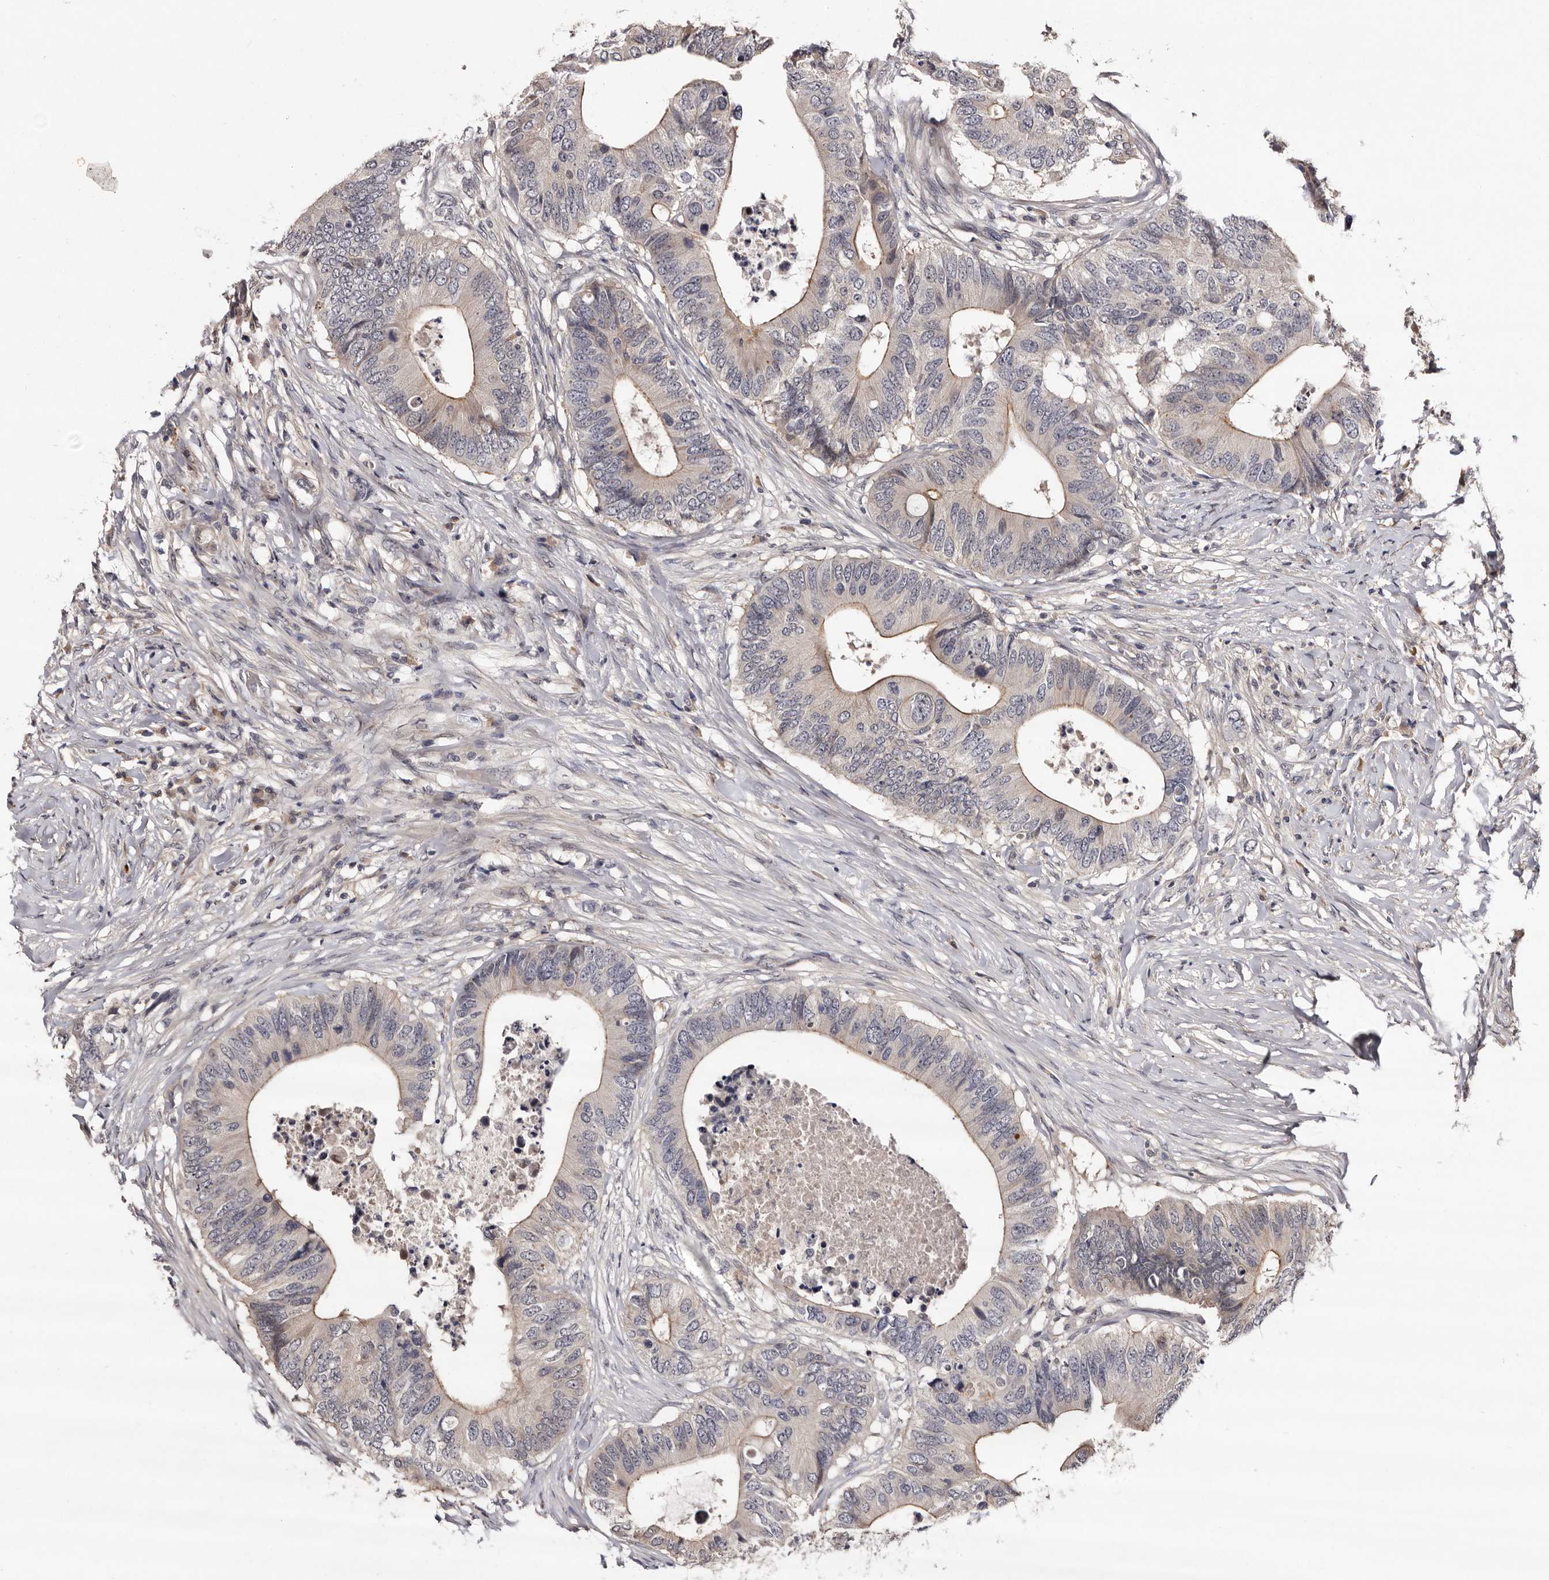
{"staining": {"intensity": "weak", "quantity": "<25%", "location": "cytoplasmic/membranous"}, "tissue": "colorectal cancer", "cell_type": "Tumor cells", "image_type": "cancer", "snomed": [{"axis": "morphology", "description": "Adenocarcinoma, NOS"}, {"axis": "topography", "description": "Colon"}], "caption": "A photomicrograph of human colorectal cancer (adenocarcinoma) is negative for staining in tumor cells. (DAB (3,3'-diaminobenzidine) IHC, high magnification).", "gene": "LANCL2", "patient": {"sex": "male", "age": 71}}